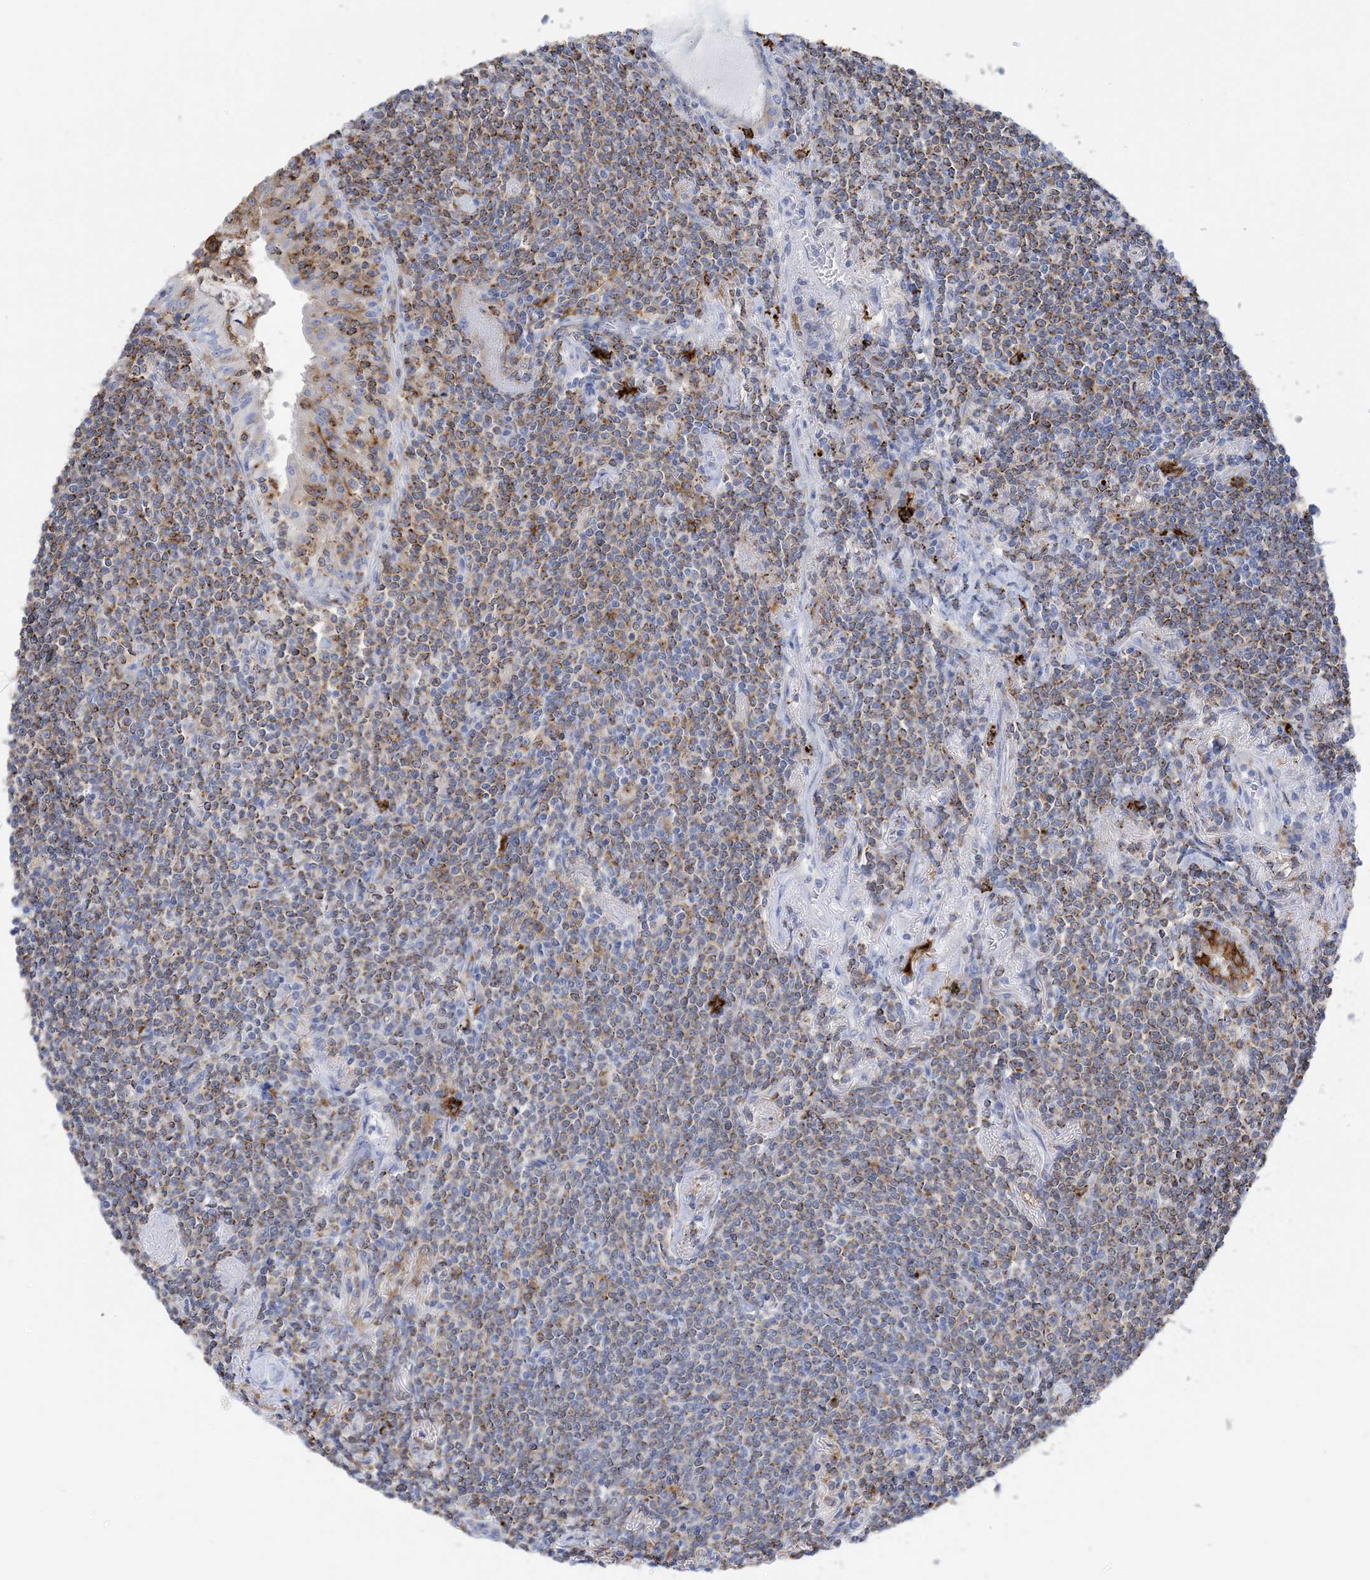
{"staining": {"intensity": "moderate", "quantity": "25%-75%", "location": "cytoplasmic/membranous"}, "tissue": "lymphoma", "cell_type": "Tumor cells", "image_type": "cancer", "snomed": [{"axis": "morphology", "description": "Malignant lymphoma, non-Hodgkin's type, Low grade"}, {"axis": "topography", "description": "Lung"}], "caption": "The image exhibits immunohistochemical staining of lymphoma. There is moderate cytoplasmic/membranous staining is identified in approximately 25%-75% of tumor cells. The staining was performed using DAB, with brown indicating positive protein expression. Nuclei are stained blue with hematoxylin.", "gene": "DPH3", "patient": {"sex": "female", "age": 71}}